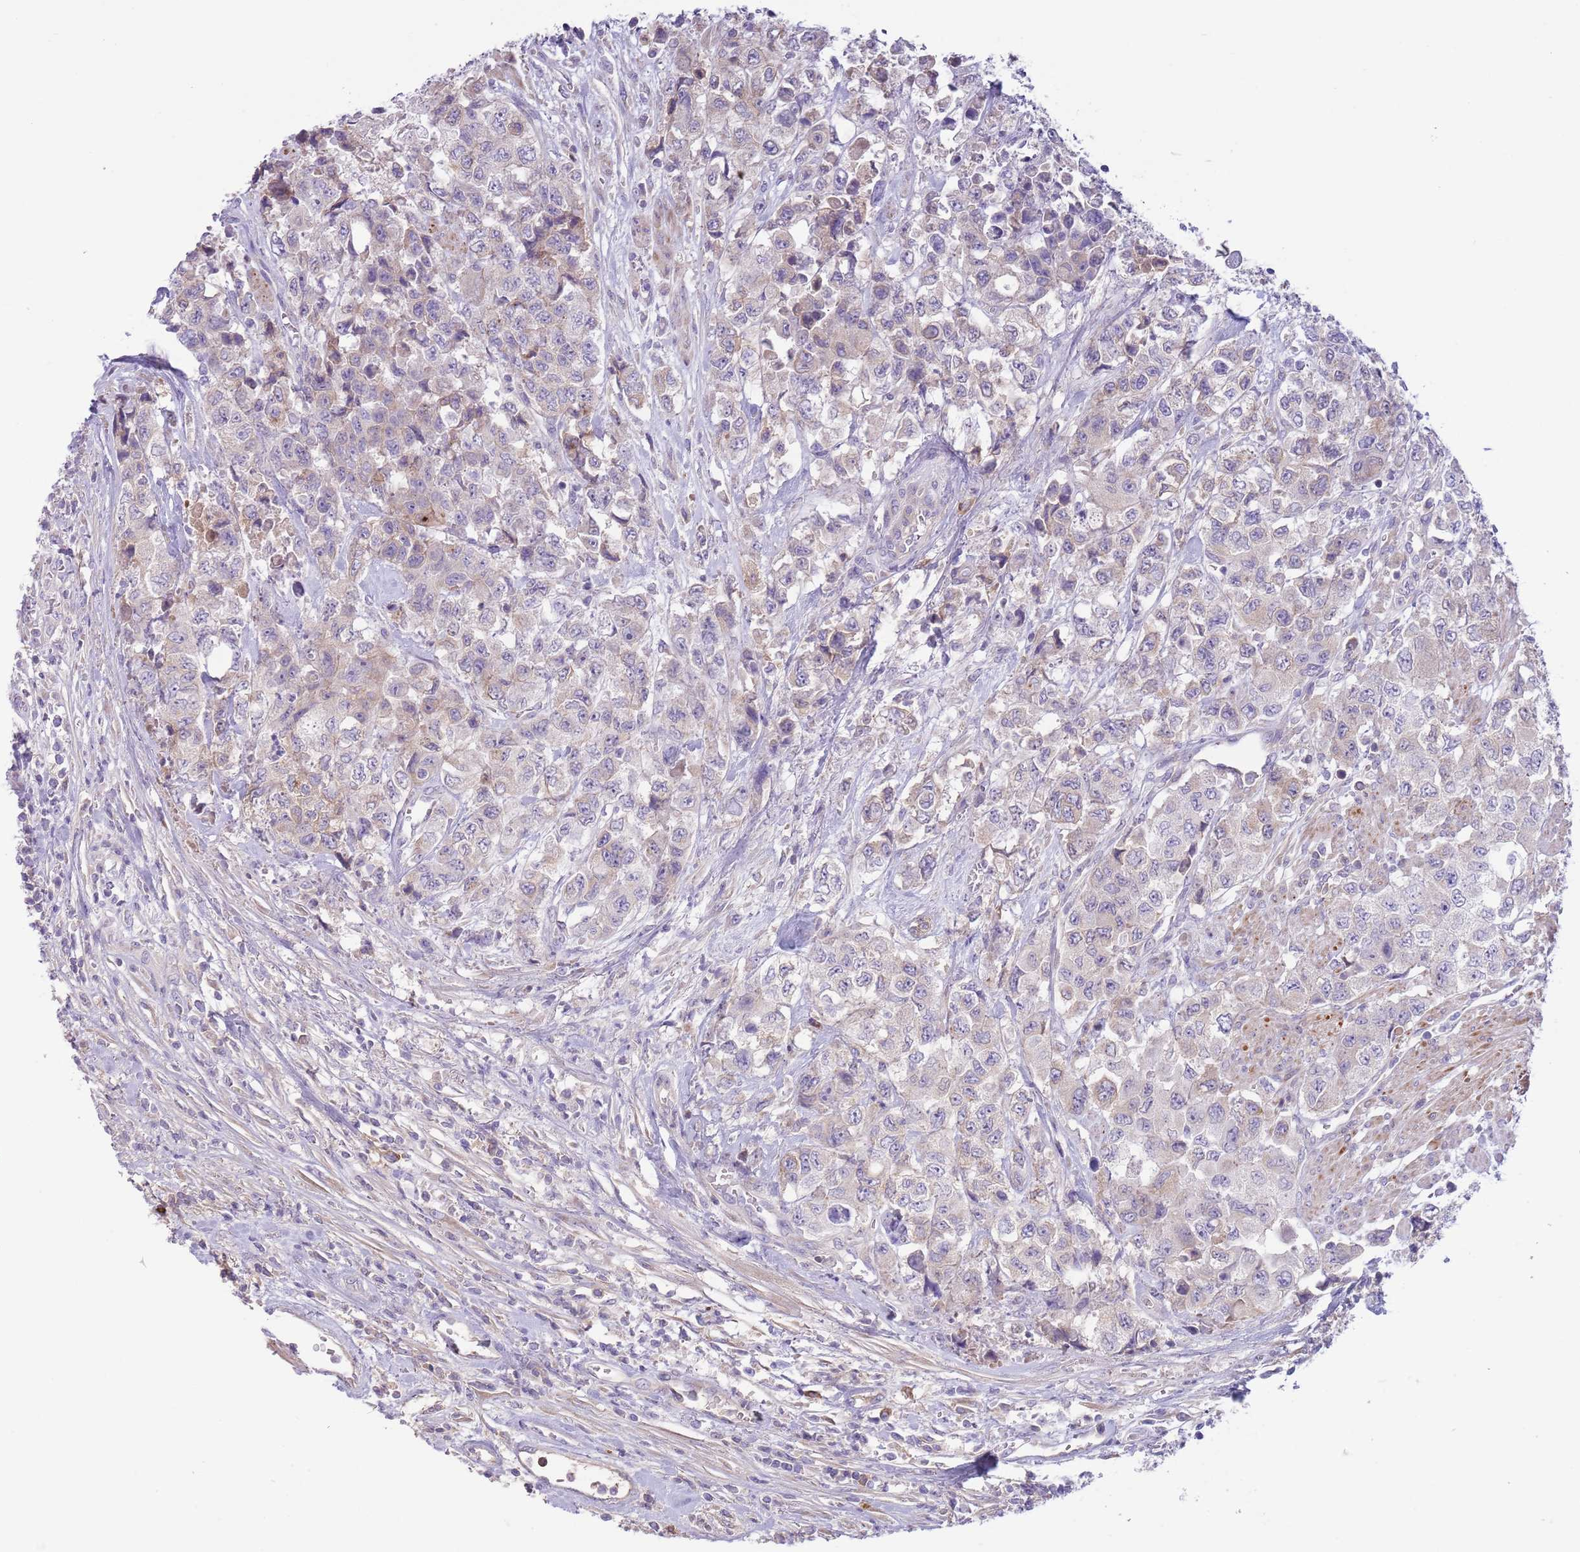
{"staining": {"intensity": "negative", "quantity": "none", "location": "none"}, "tissue": "urothelial cancer", "cell_type": "Tumor cells", "image_type": "cancer", "snomed": [{"axis": "morphology", "description": "Urothelial carcinoma, High grade"}, {"axis": "topography", "description": "Urinary bladder"}], "caption": "A micrograph of urothelial carcinoma (high-grade) stained for a protein displays no brown staining in tumor cells.", "gene": "CFH", "patient": {"sex": "female", "age": 78}}